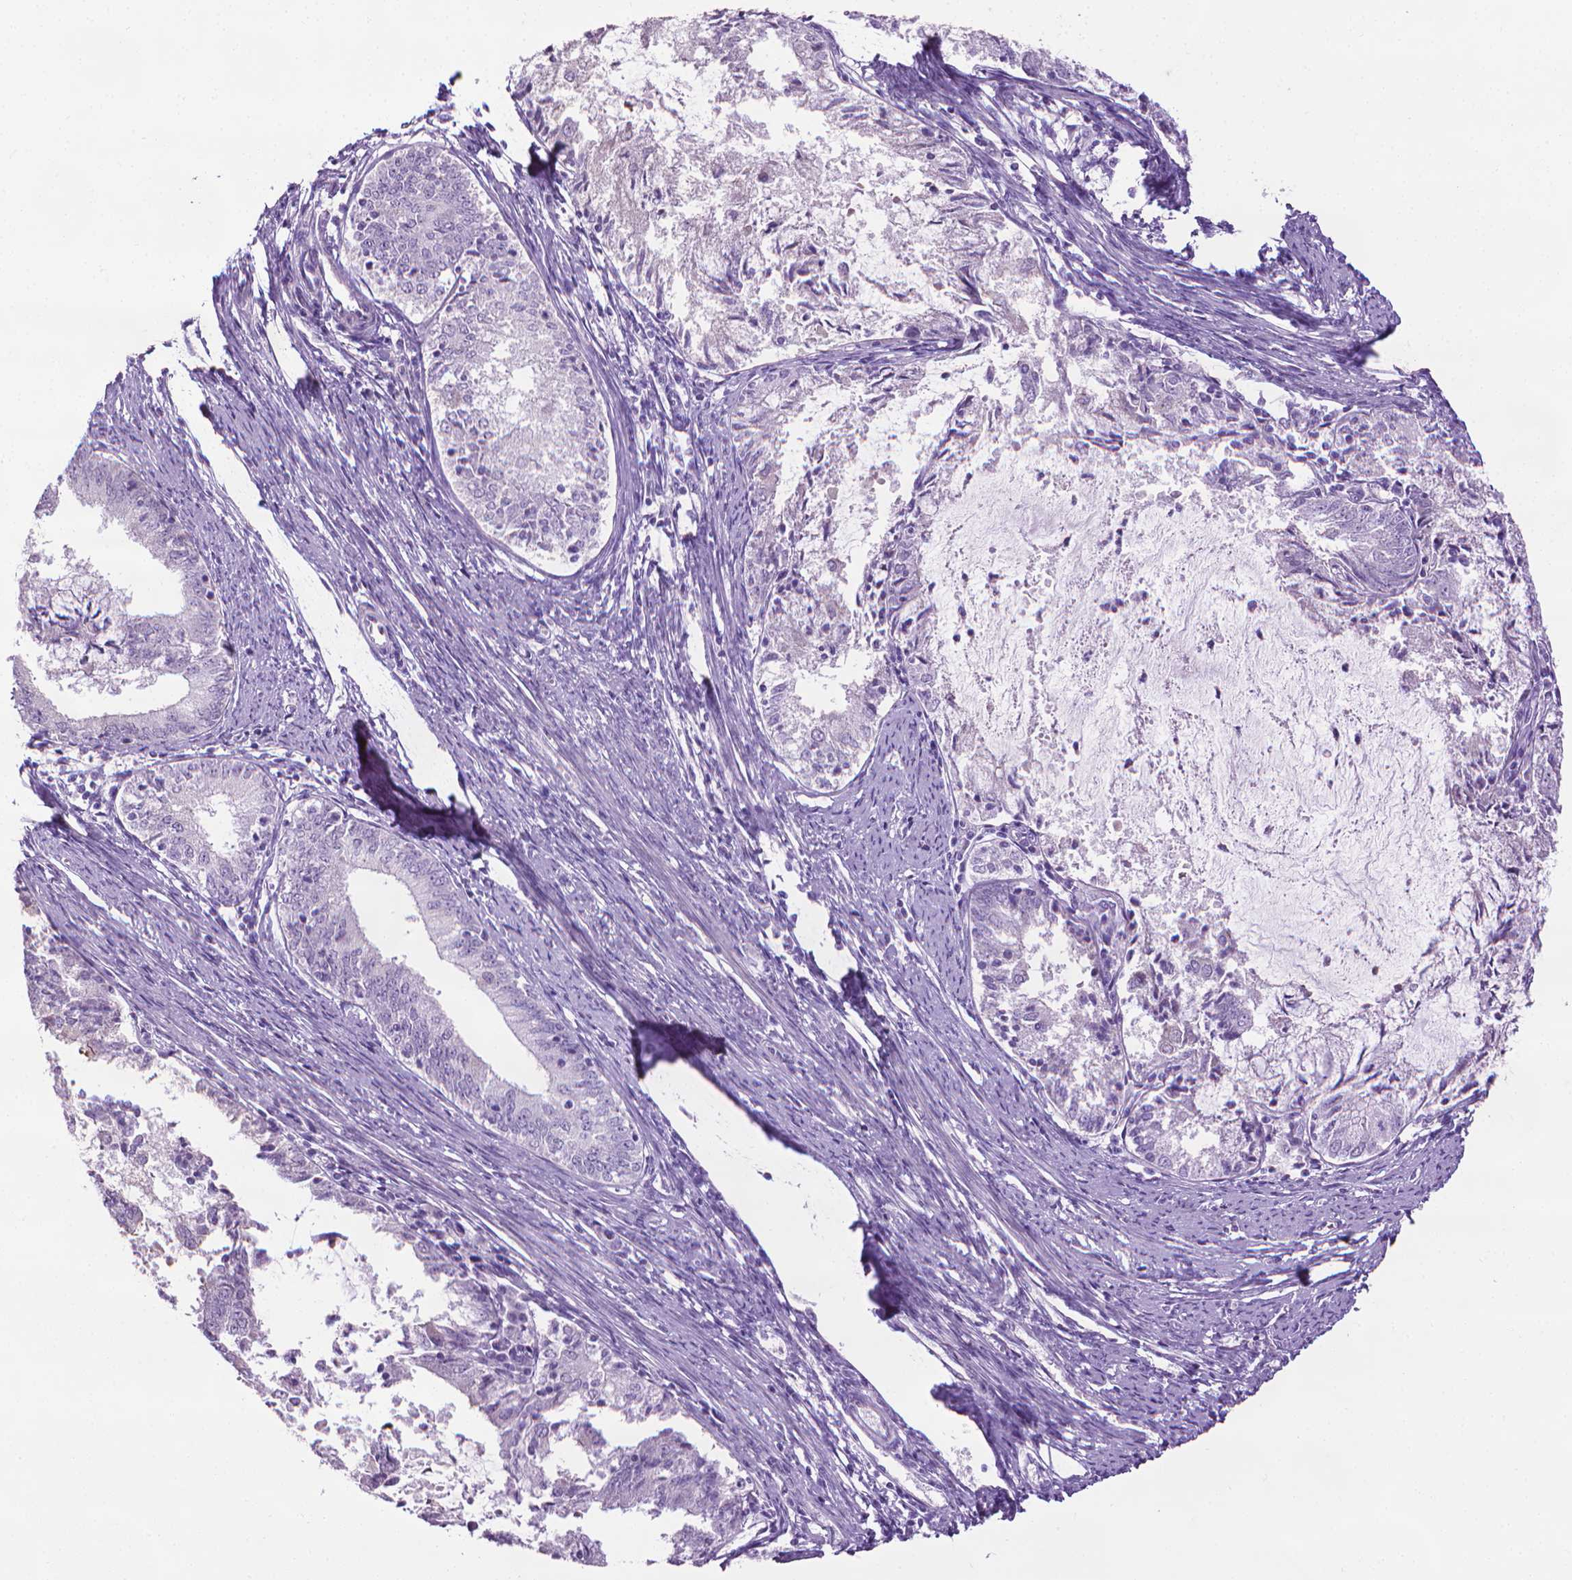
{"staining": {"intensity": "negative", "quantity": "none", "location": "none"}, "tissue": "endometrial cancer", "cell_type": "Tumor cells", "image_type": "cancer", "snomed": [{"axis": "morphology", "description": "Adenocarcinoma, NOS"}, {"axis": "topography", "description": "Endometrium"}], "caption": "Human endometrial cancer (adenocarcinoma) stained for a protein using immunohistochemistry (IHC) displays no expression in tumor cells.", "gene": "DNAI7", "patient": {"sex": "female", "age": 57}}